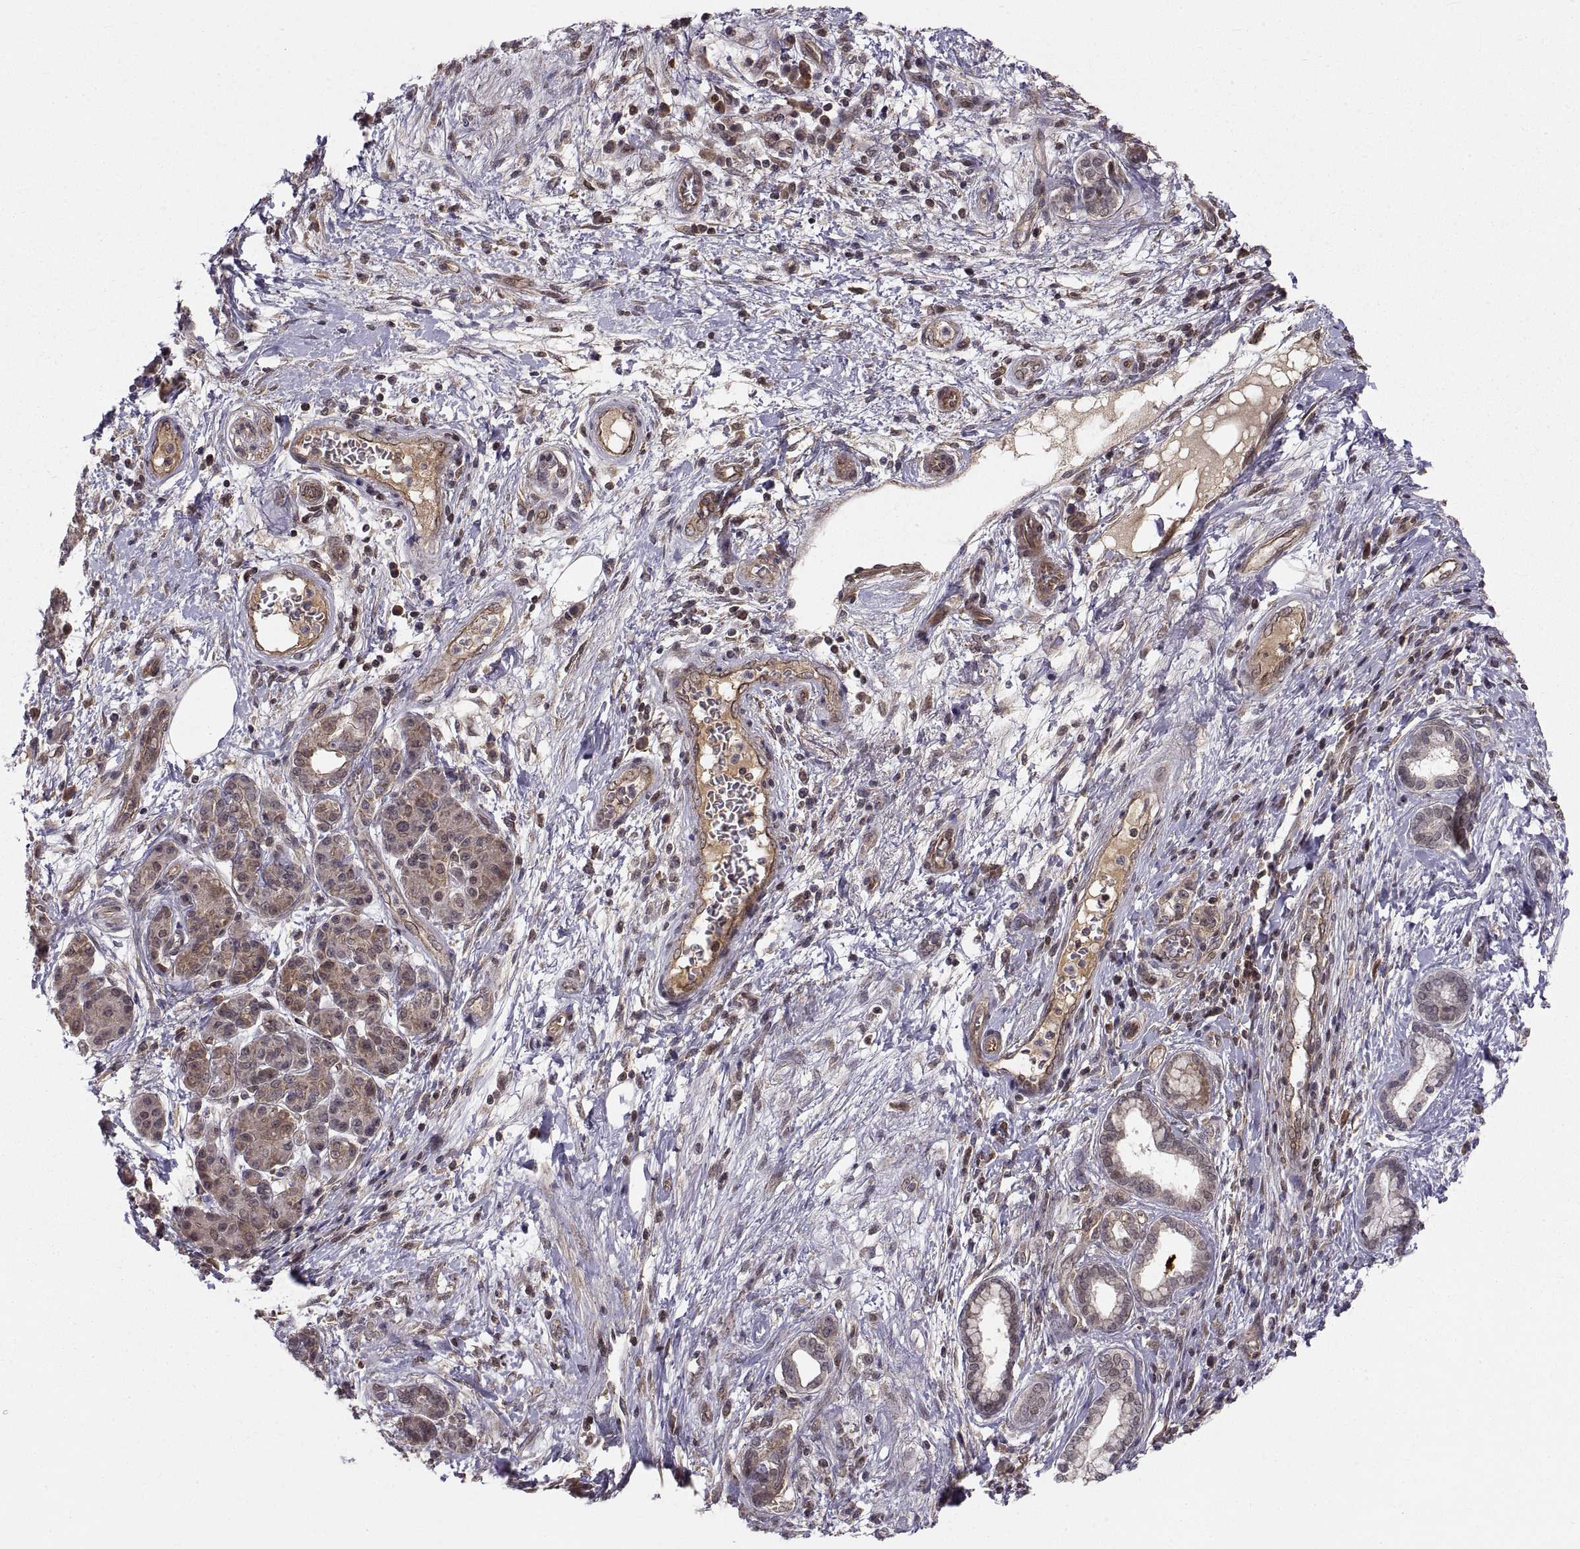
{"staining": {"intensity": "negative", "quantity": "none", "location": "none"}, "tissue": "pancreatic cancer", "cell_type": "Tumor cells", "image_type": "cancer", "snomed": [{"axis": "morphology", "description": "Adenocarcinoma, NOS"}, {"axis": "topography", "description": "Pancreas"}], "caption": "Immunohistochemistry of human pancreatic cancer demonstrates no expression in tumor cells.", "gene": "ABL2", "patient": {"sex": "female", "age": 73}}